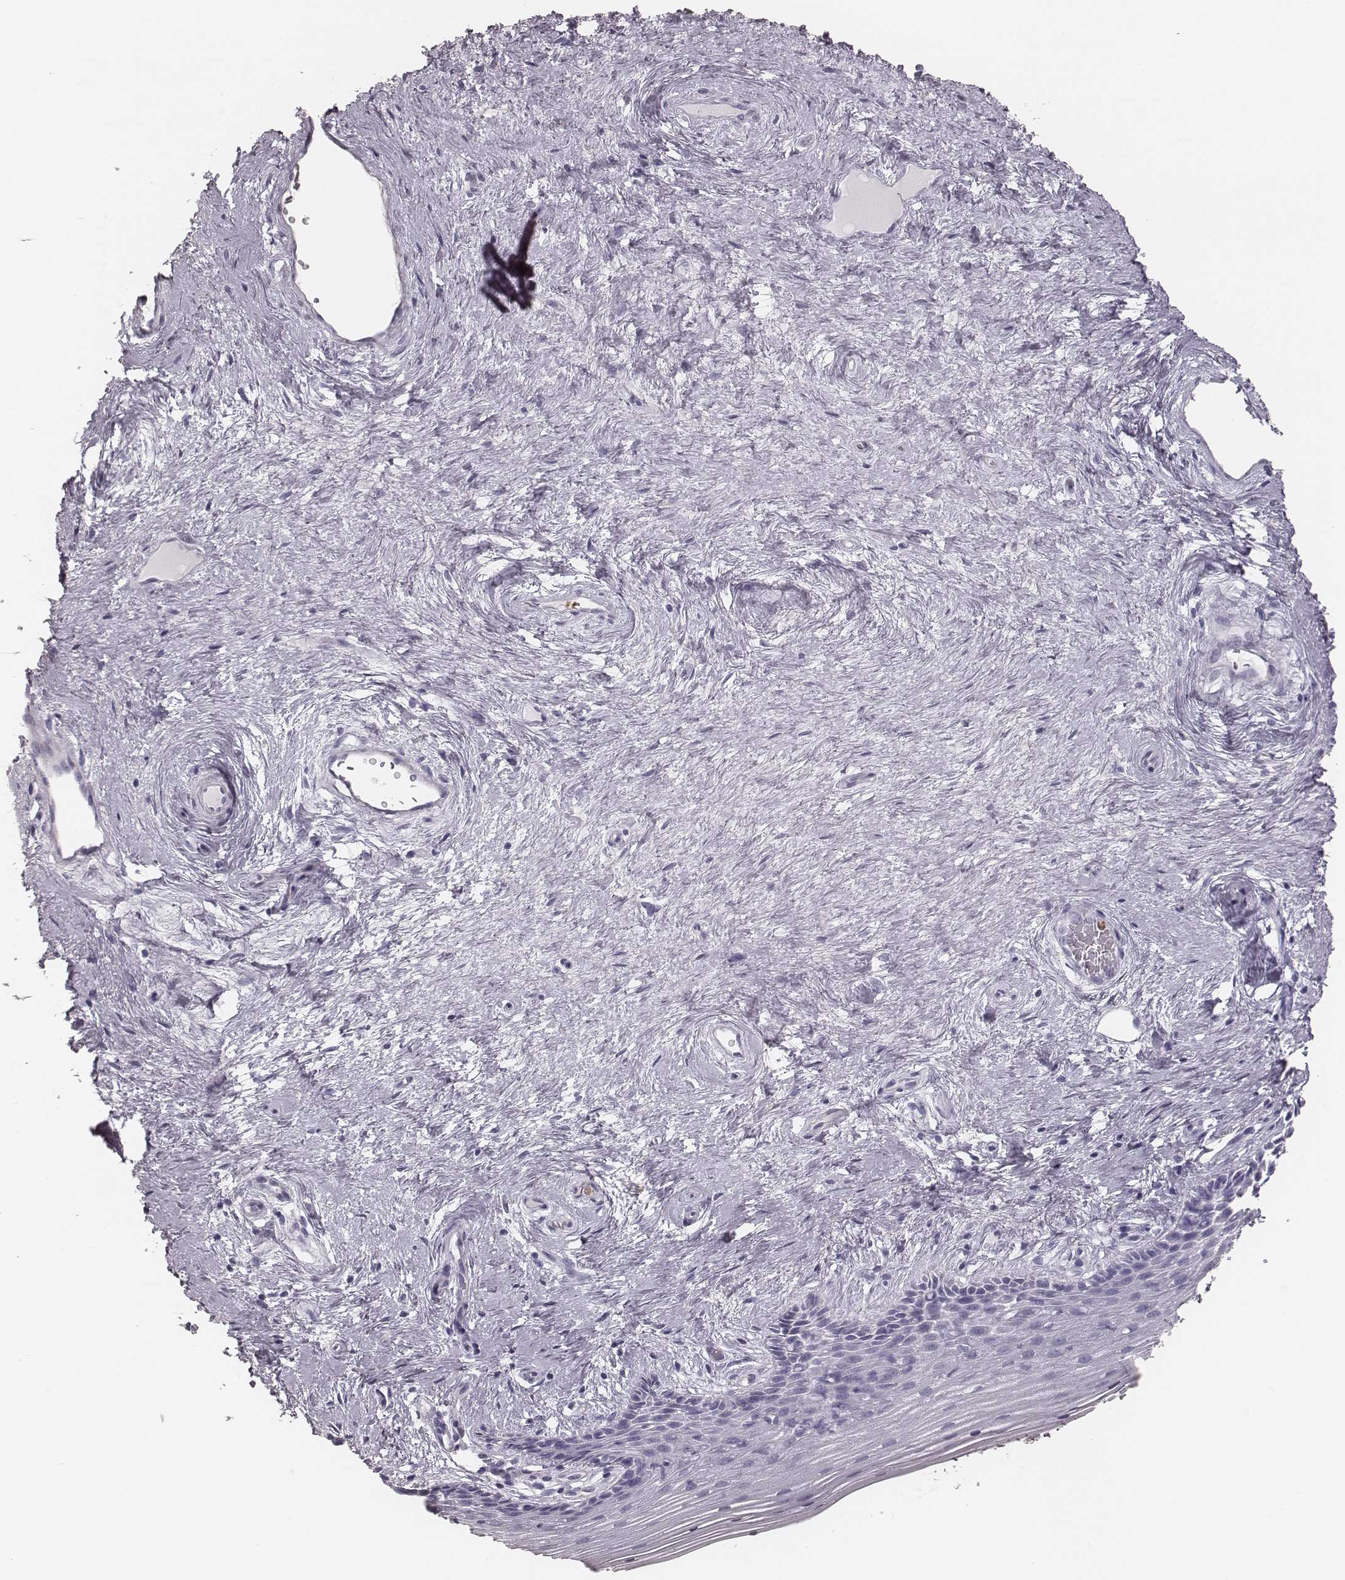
{"staining": {"intensity": "negative", "quantity": "none", "location": "none"}, "tissue": "vagina", "cell_type": "Squamous epithelial cells", "image_type": "normal", "snomed": [{"axis": "morphology", "description": "Normal tissue, NOS"}, {"axis": "topography", "description": "Vagina"}], "caption": "IHC of normal human vagina shows no positivity in squamous epithelial cells.", "gene": "ELANE", "patient": {"sex": "female", "age": 45}}